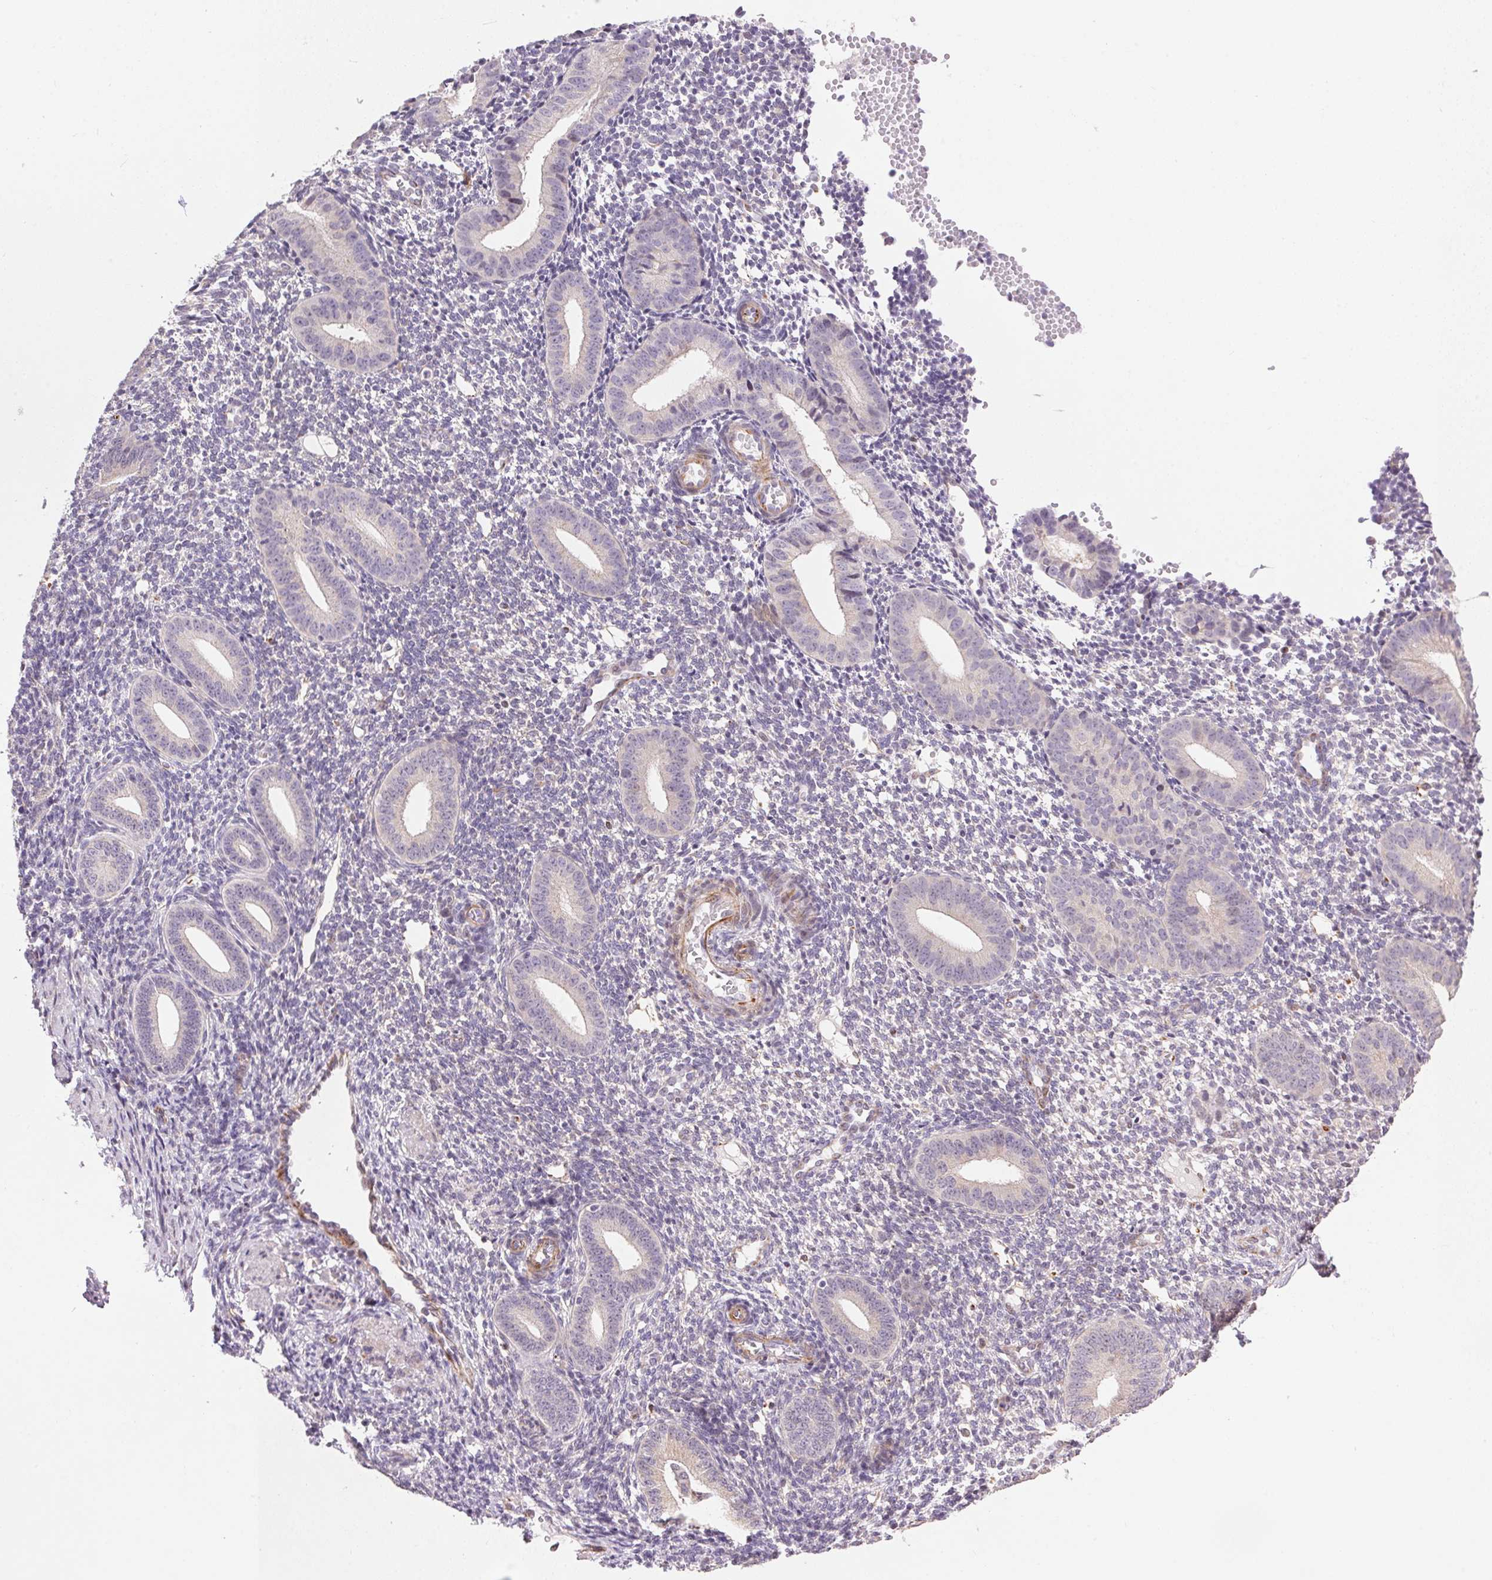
{"staining": {"intensity": "negative", "quantity": "none", "location": "none"}, "tissue": "endometrium", "cell_type": "Cells in endometrial stroma", "image_type": "normal", "snomed": [{"axis": "morphology", "description": "Normal tissue, NOS"}, {"axis": "topography", "description": "Endometrium"}], "caption": "There is no significant staining in cells in endometrial stroma of endometrium. (DAB (3,3'-diaminobenzidine) immunohistochemistry (IHC) with hematoxylin counter stain).", "gene": "GYG2", "patient": {"sex": "female", "age": 40}}